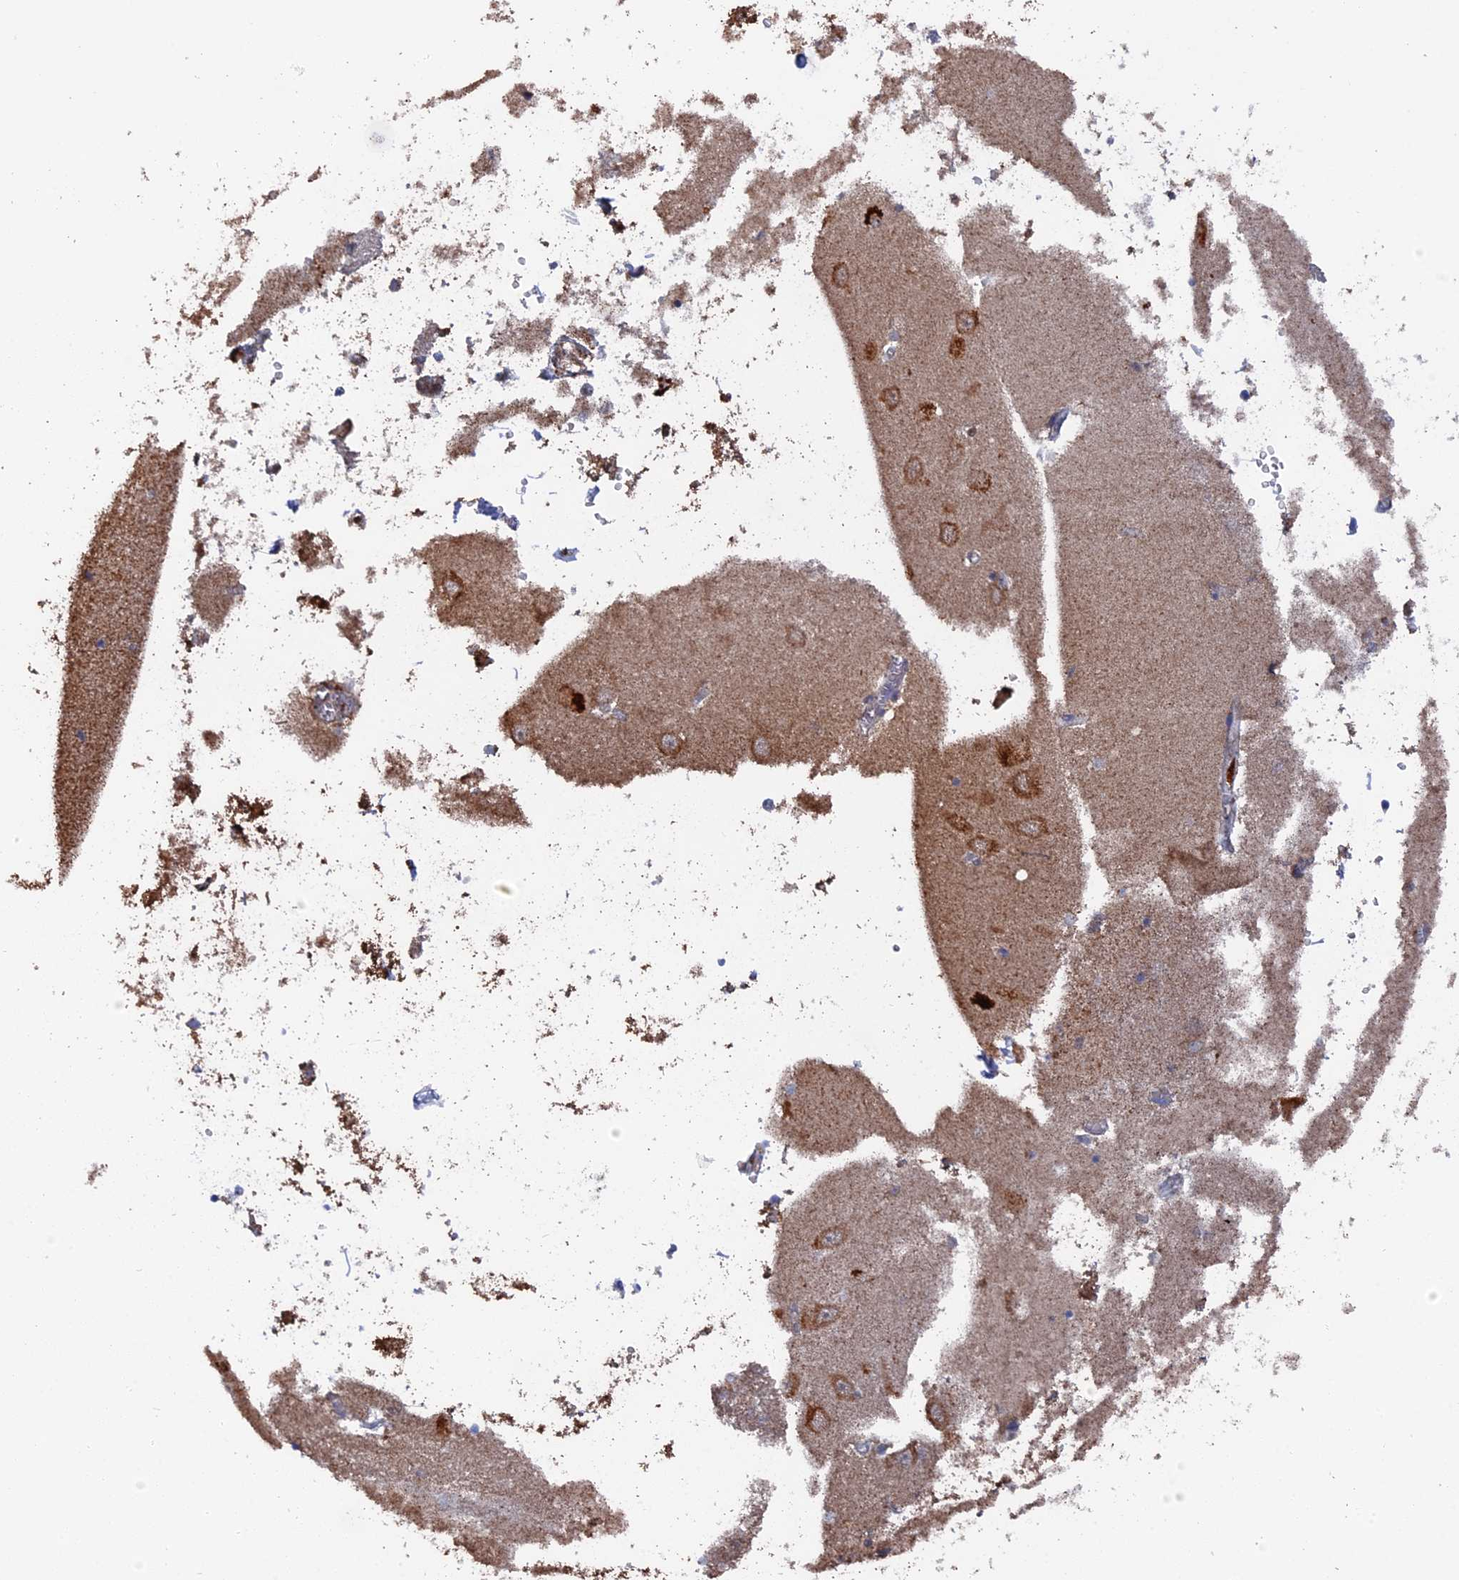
{"staining": {"intensity": "negative", "quantity": "none", "location": "none"}, "tissue": "hippocampus", "cell_type": "Glial cells", "image_type": "normal", "snomed": [{"axis": "morphology", "description": "Normal tissue, NOS"}, {"axis": "topography", "description": "Hippocampus"}], "caption": "DAB (3,3'-diaminobenzidine) immunohistochemical staining of normal human hippocampus displays no significant expression in glial cells. (DAB (3,3'-diaminobenzidine) immunohistochemistry (IHC) with hematoxylin counter stain).", "gene": "SMG9", "patient": {"sex": "female", "age": 52}}